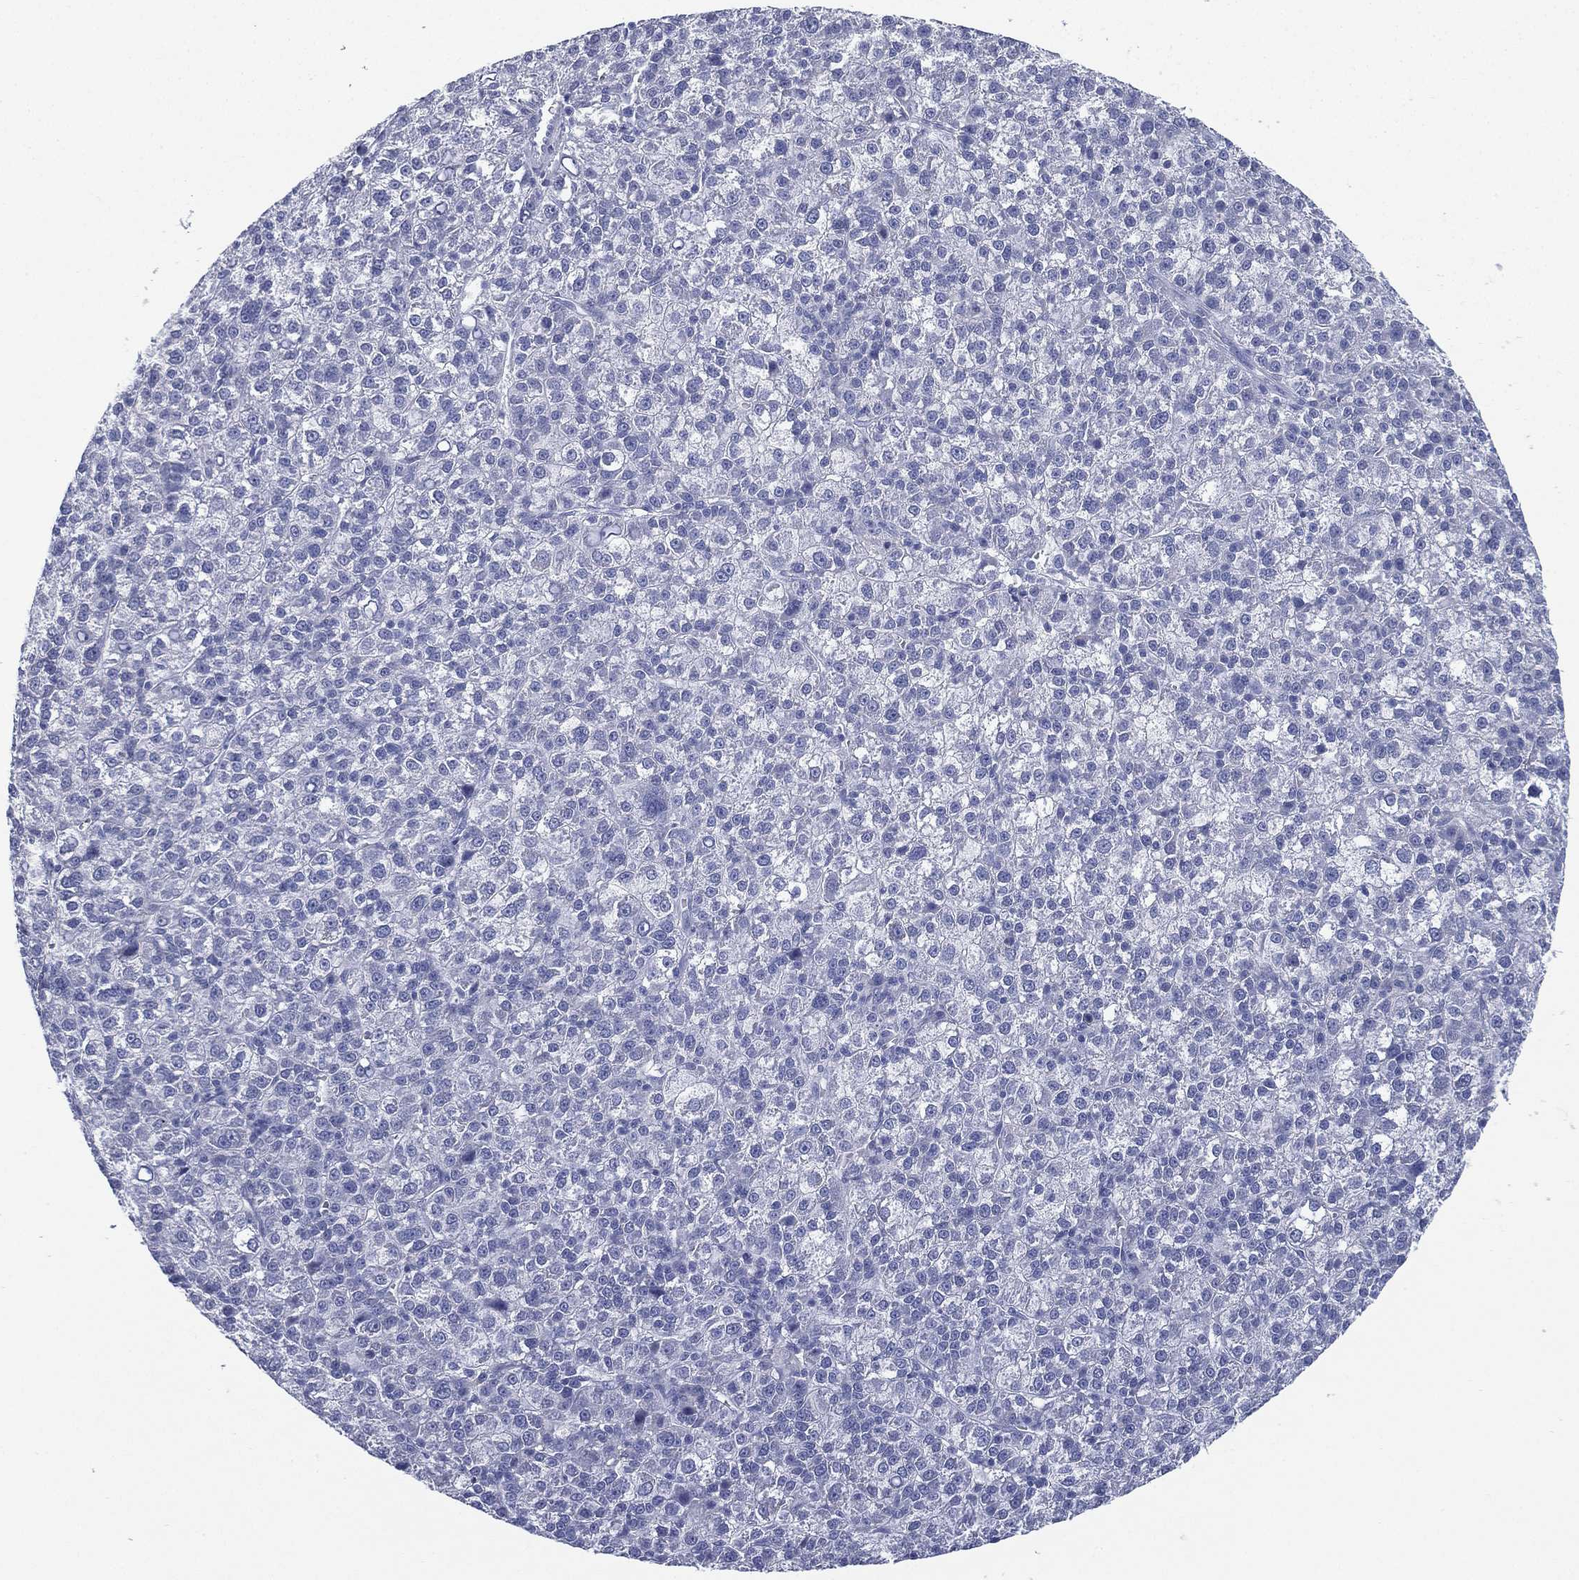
{"staining": {"intensity": "negative", "quantity": "none", "location": "none"}, "tissue": "liver cancer", "cell_type": "Tumor cells", "image_type": "cancer", "snomed": [{"axis": "morphology", "description": "Carcinoma, Hepatocellular, NOS"}, {"axis": "topography", "description": "Liver"}], "caption": "Immunohistochemistry of human liver hepatocellular carcinoma exhibits no expression in tumor cells.", "gene": "FCER2", "patient": {"sex": "female", "age": 60}}